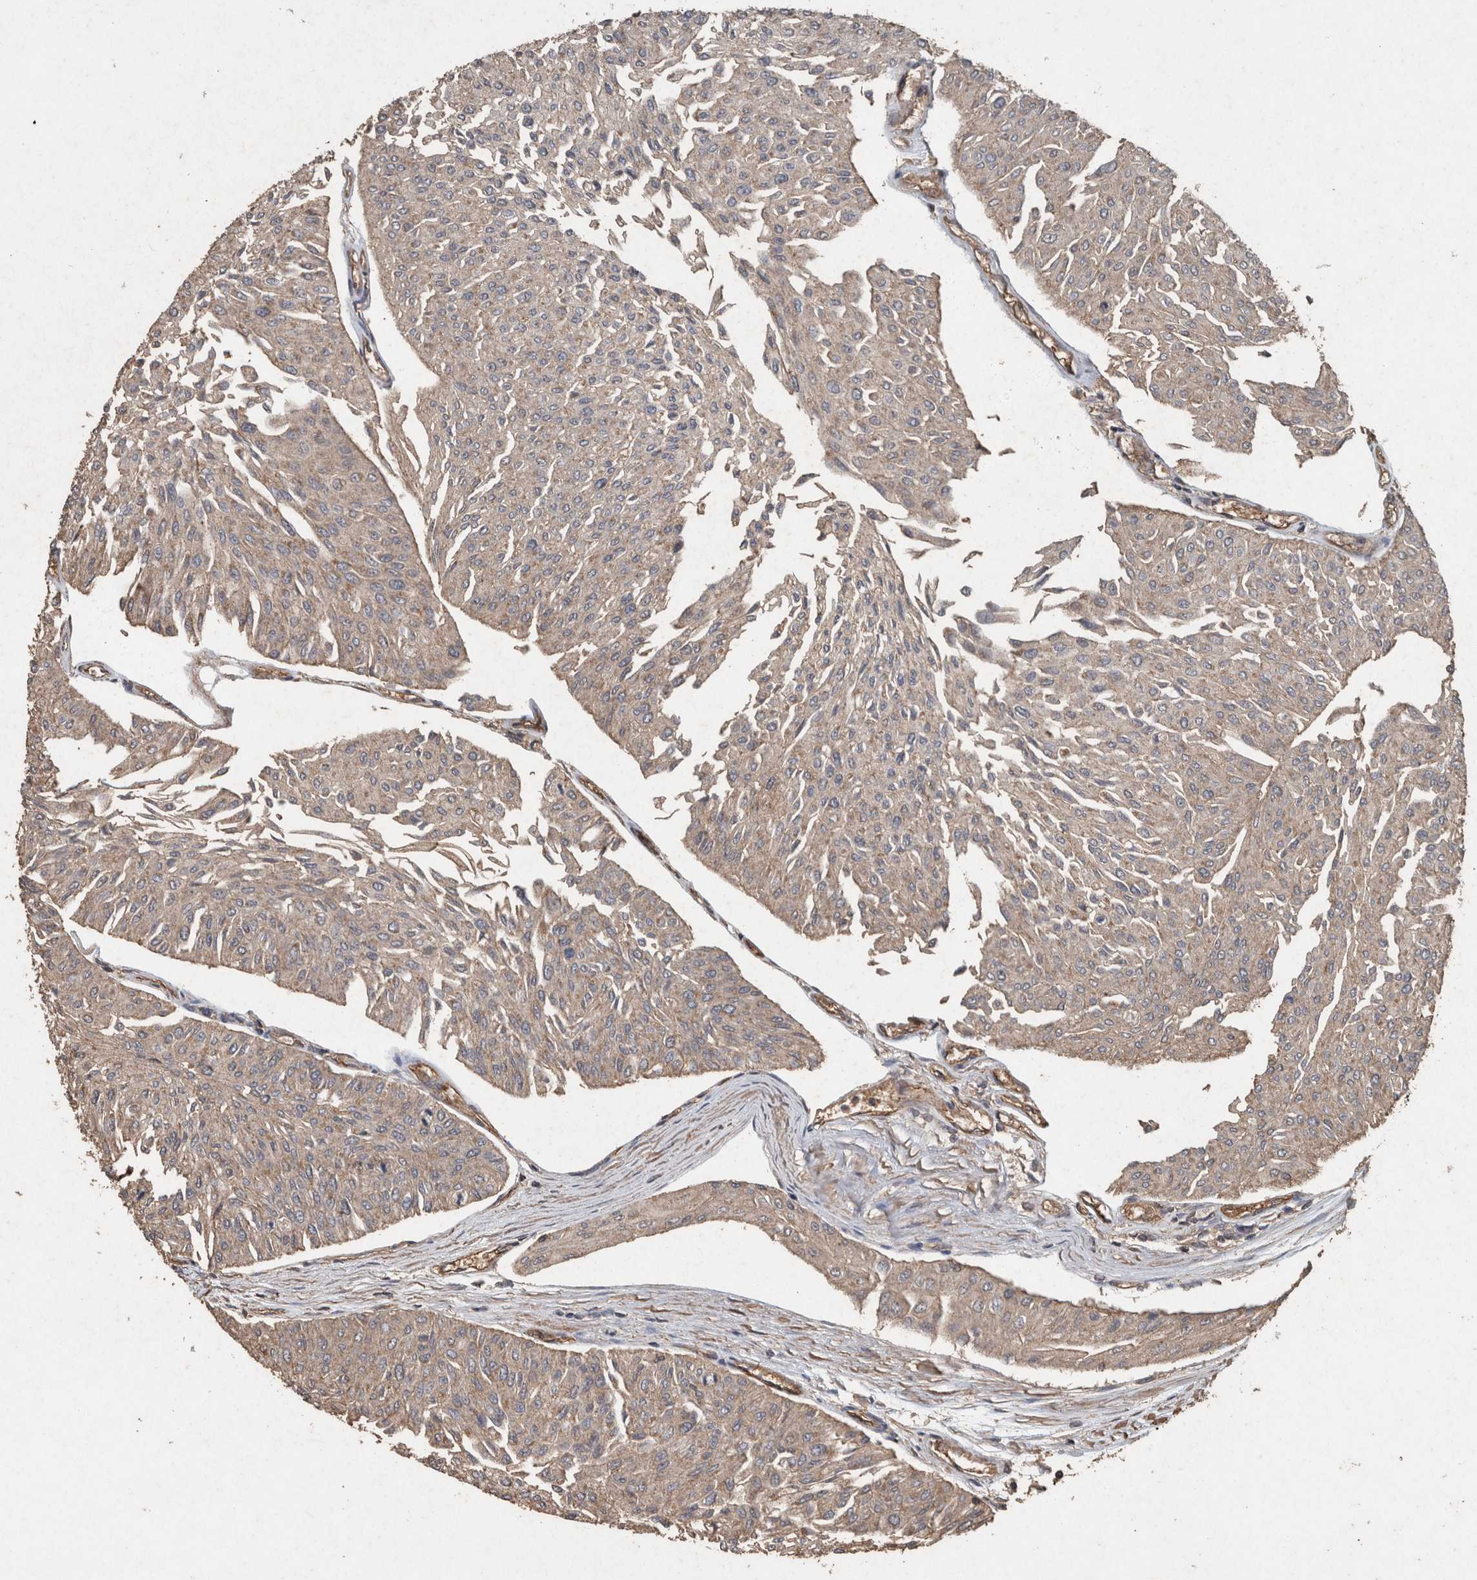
{"staining": {"intensity": "weak", "quantity": "25%-75%", "location": "cytoplasmic/membranous"}, "tissue": "urothelial cancer", "cell_type": "Tumor cells", "image_type": "cancer", "snomed": [{"axis": "morphology", "description": "Urothelial carcinoma, Low grade"}, {"axis": "topography", "description": "Urinary bladder"}], "caption": "Urothelial carcinoma (low-grade) was stained to show a protein in brown. There is low levels of weak cytoplasmic/membranous expression in approximately 25%-75% of tumor cells. Using DAB (brown) and hematoxylin (blue) stains, captured at high magnification using brightfield microscopy.", "gene": "FGFRL1", "patient": {"sex": "male", "age": 67}}